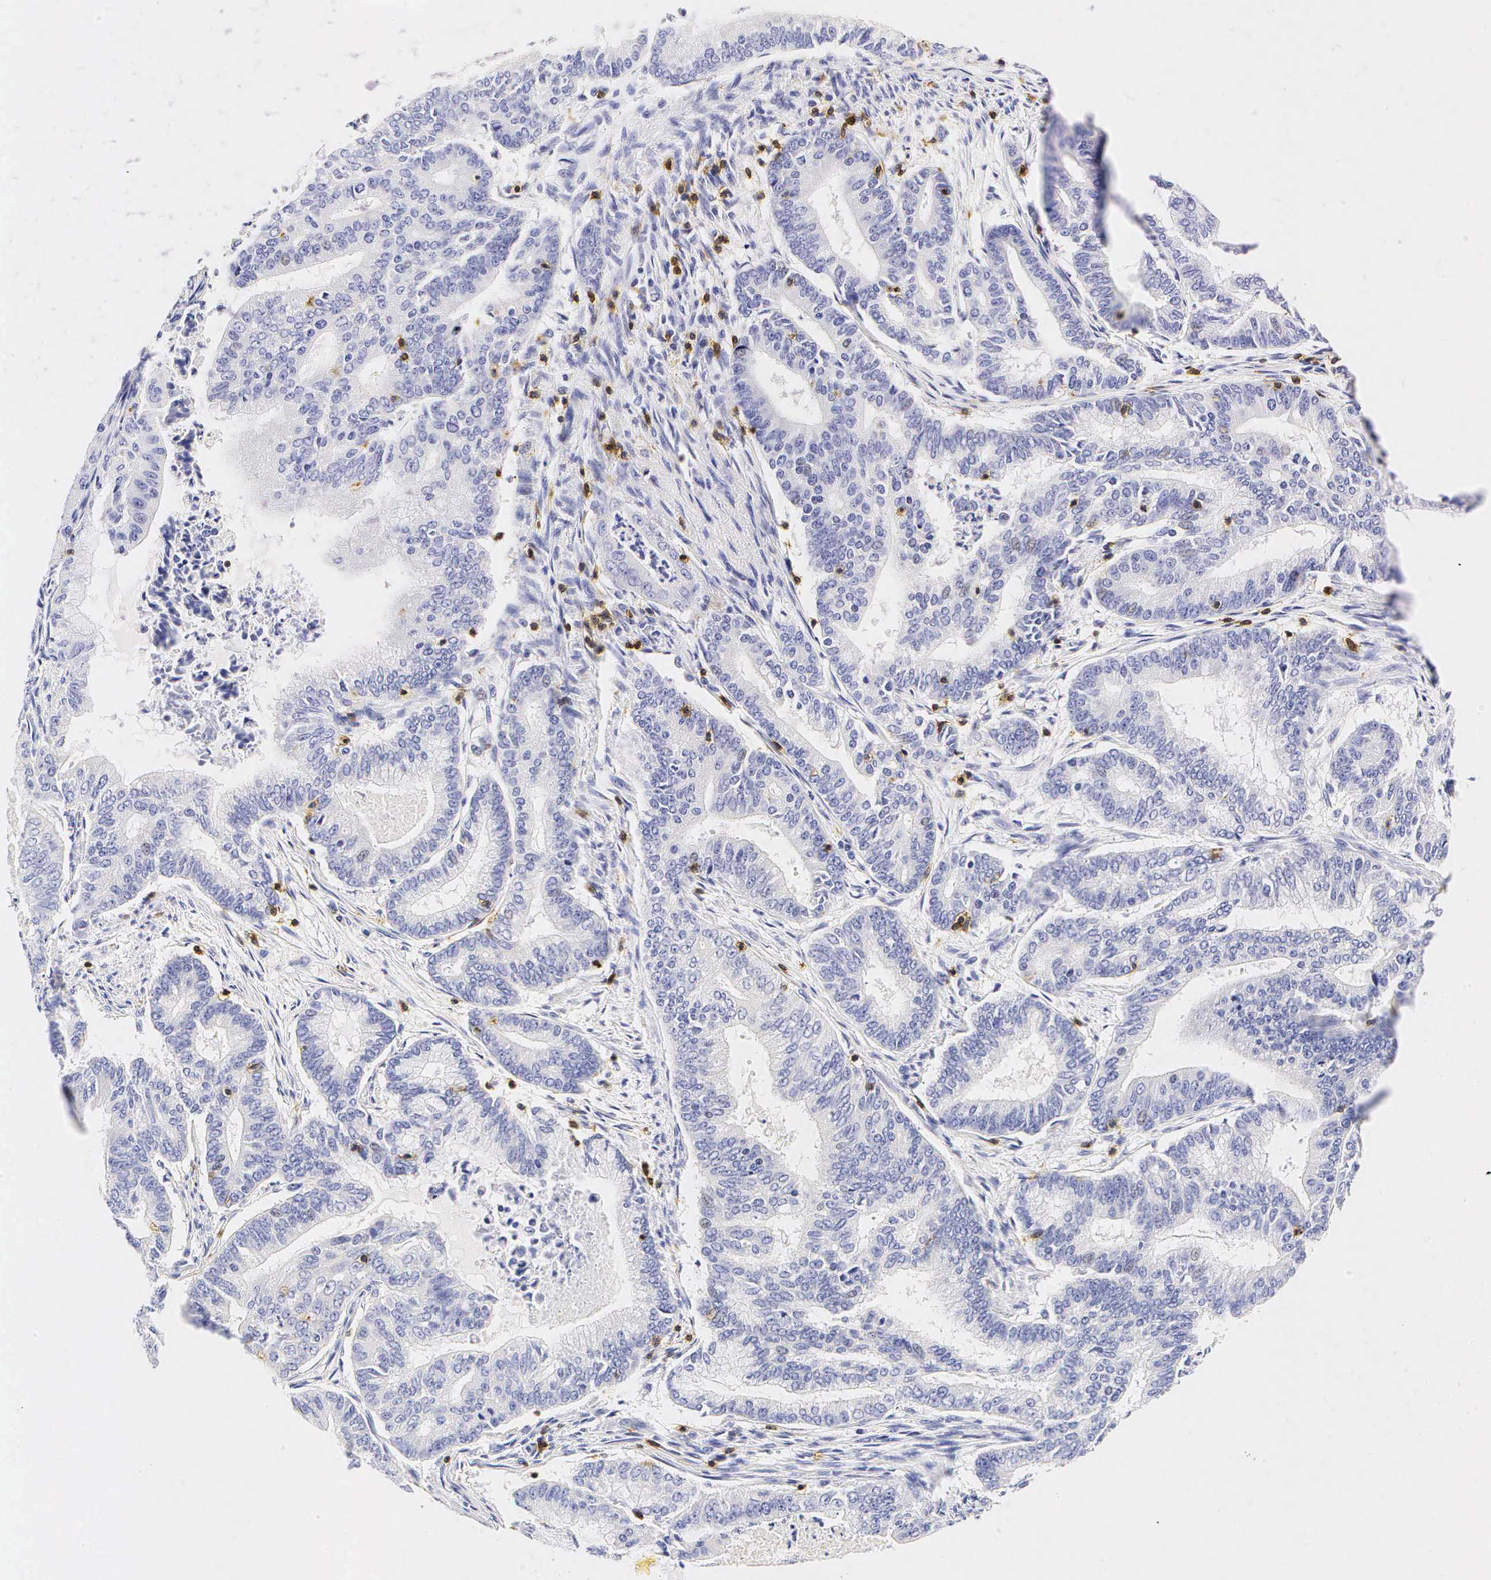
{"staining": {"intensity": "negative", "quantity": "none", "location": "none"}, "tissue": "endometrial cancer", "cell_type": "Tumor cells", "image_type": "cancer", "snomed": [{"axis": "morphology", "description": "Adenocarcinoma, NOS"}, {"axis": "topography", "description": "Endometrium"}], "caption": "This is an immunohistochemistry (IHC) photomicrograph of human endometrial cancer (adenocarcinoma). There is no staining in tumor cells.", "gene": "CD3E", "patient": {"sex": "female", "age": 63}}